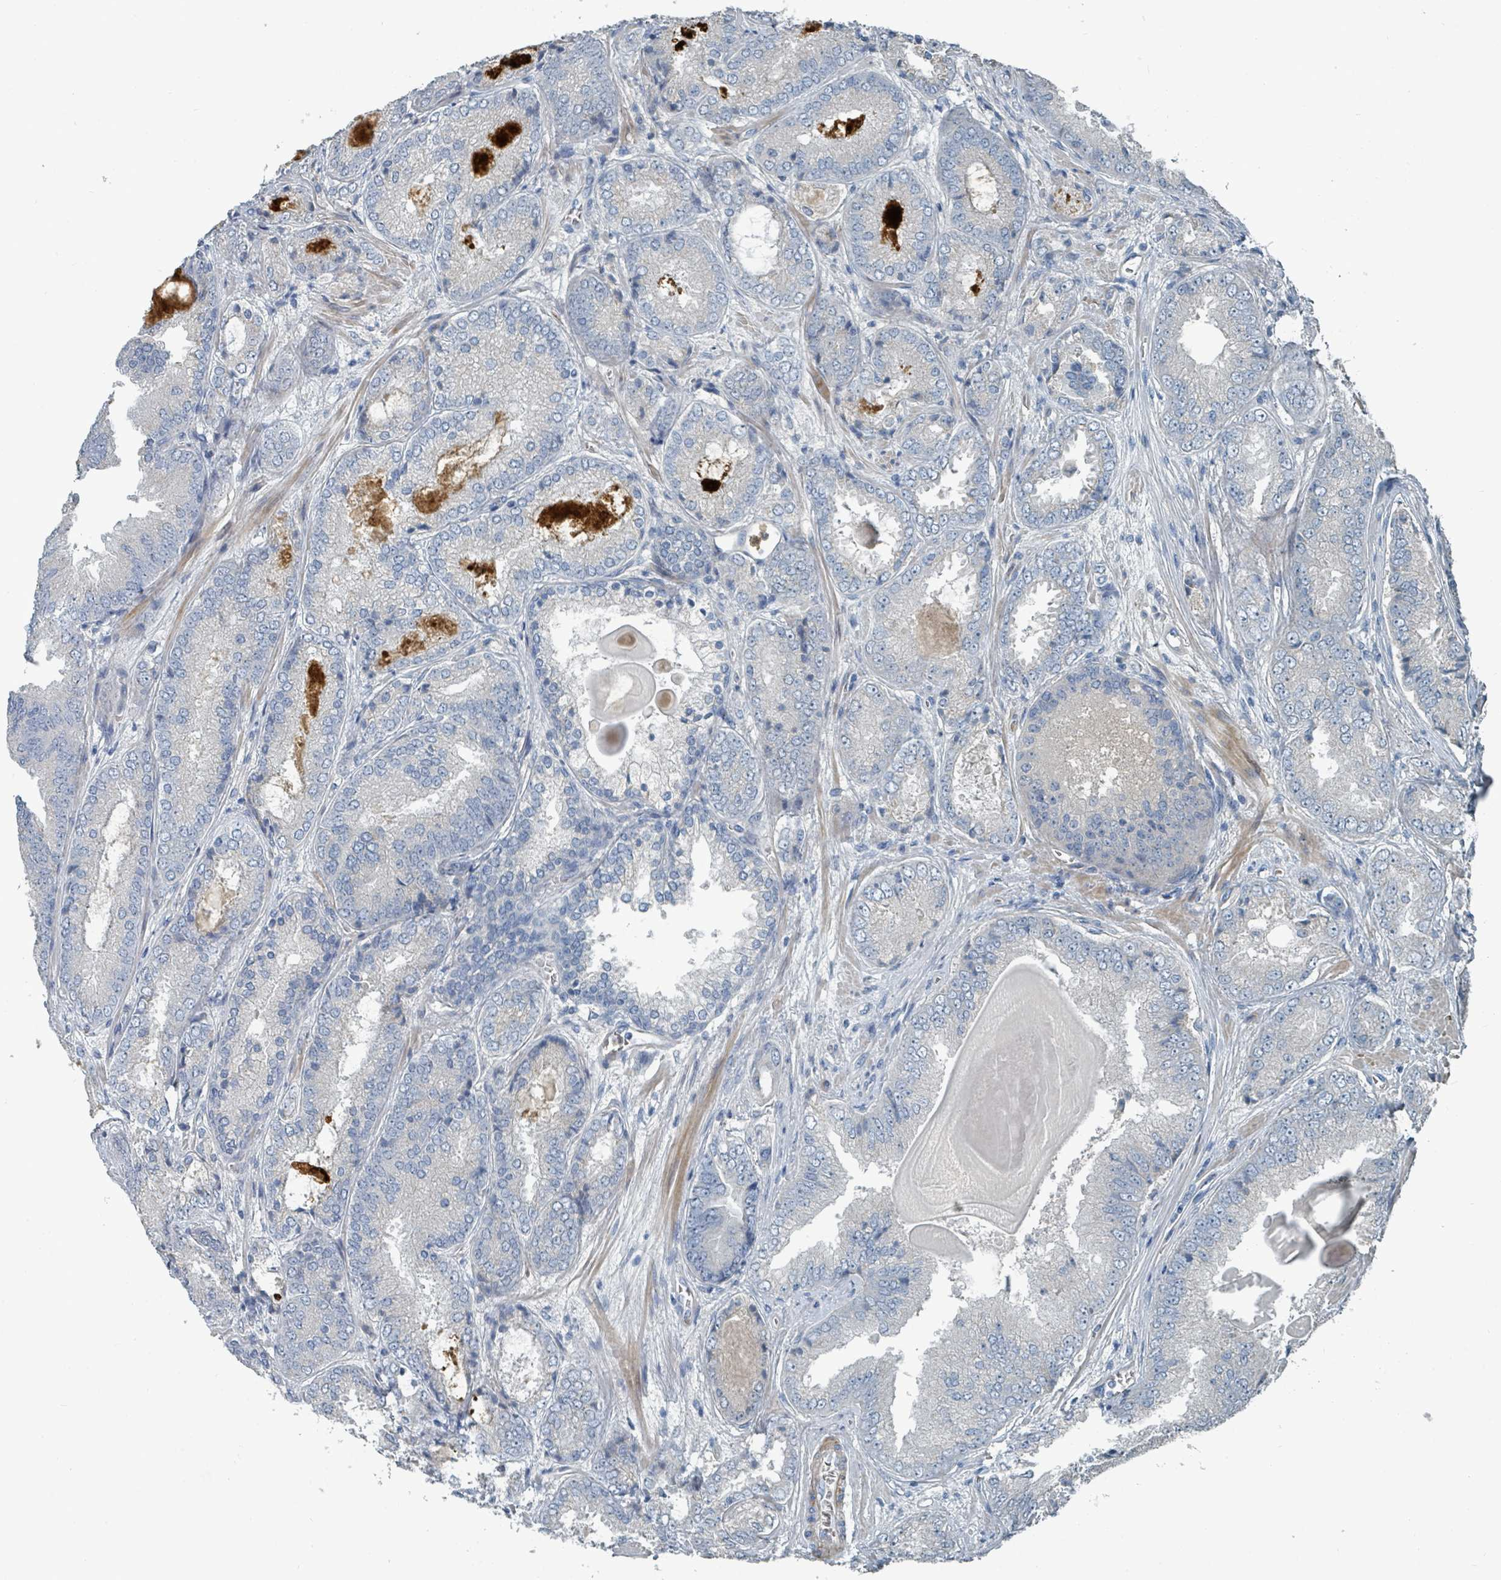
{"staining": {"intensity": "negative", "quantity": "none", "location": "none"}, "tissue": "prostate cancer", "cell_type": "Tumor cells", "image_type": "cancer", "snomed": [{"axis": "morphology", "description": "Adenocarcinoma, High grade"}, {"axis": "topography", "description": "Prostate"}], "caption": "Micrograph shows no significant protein positivity in tumor cells of high-grade adenocarcinoma (prostate).", "gene": "SLC44A5", "patient": {"sex": "male", "age": 63}}